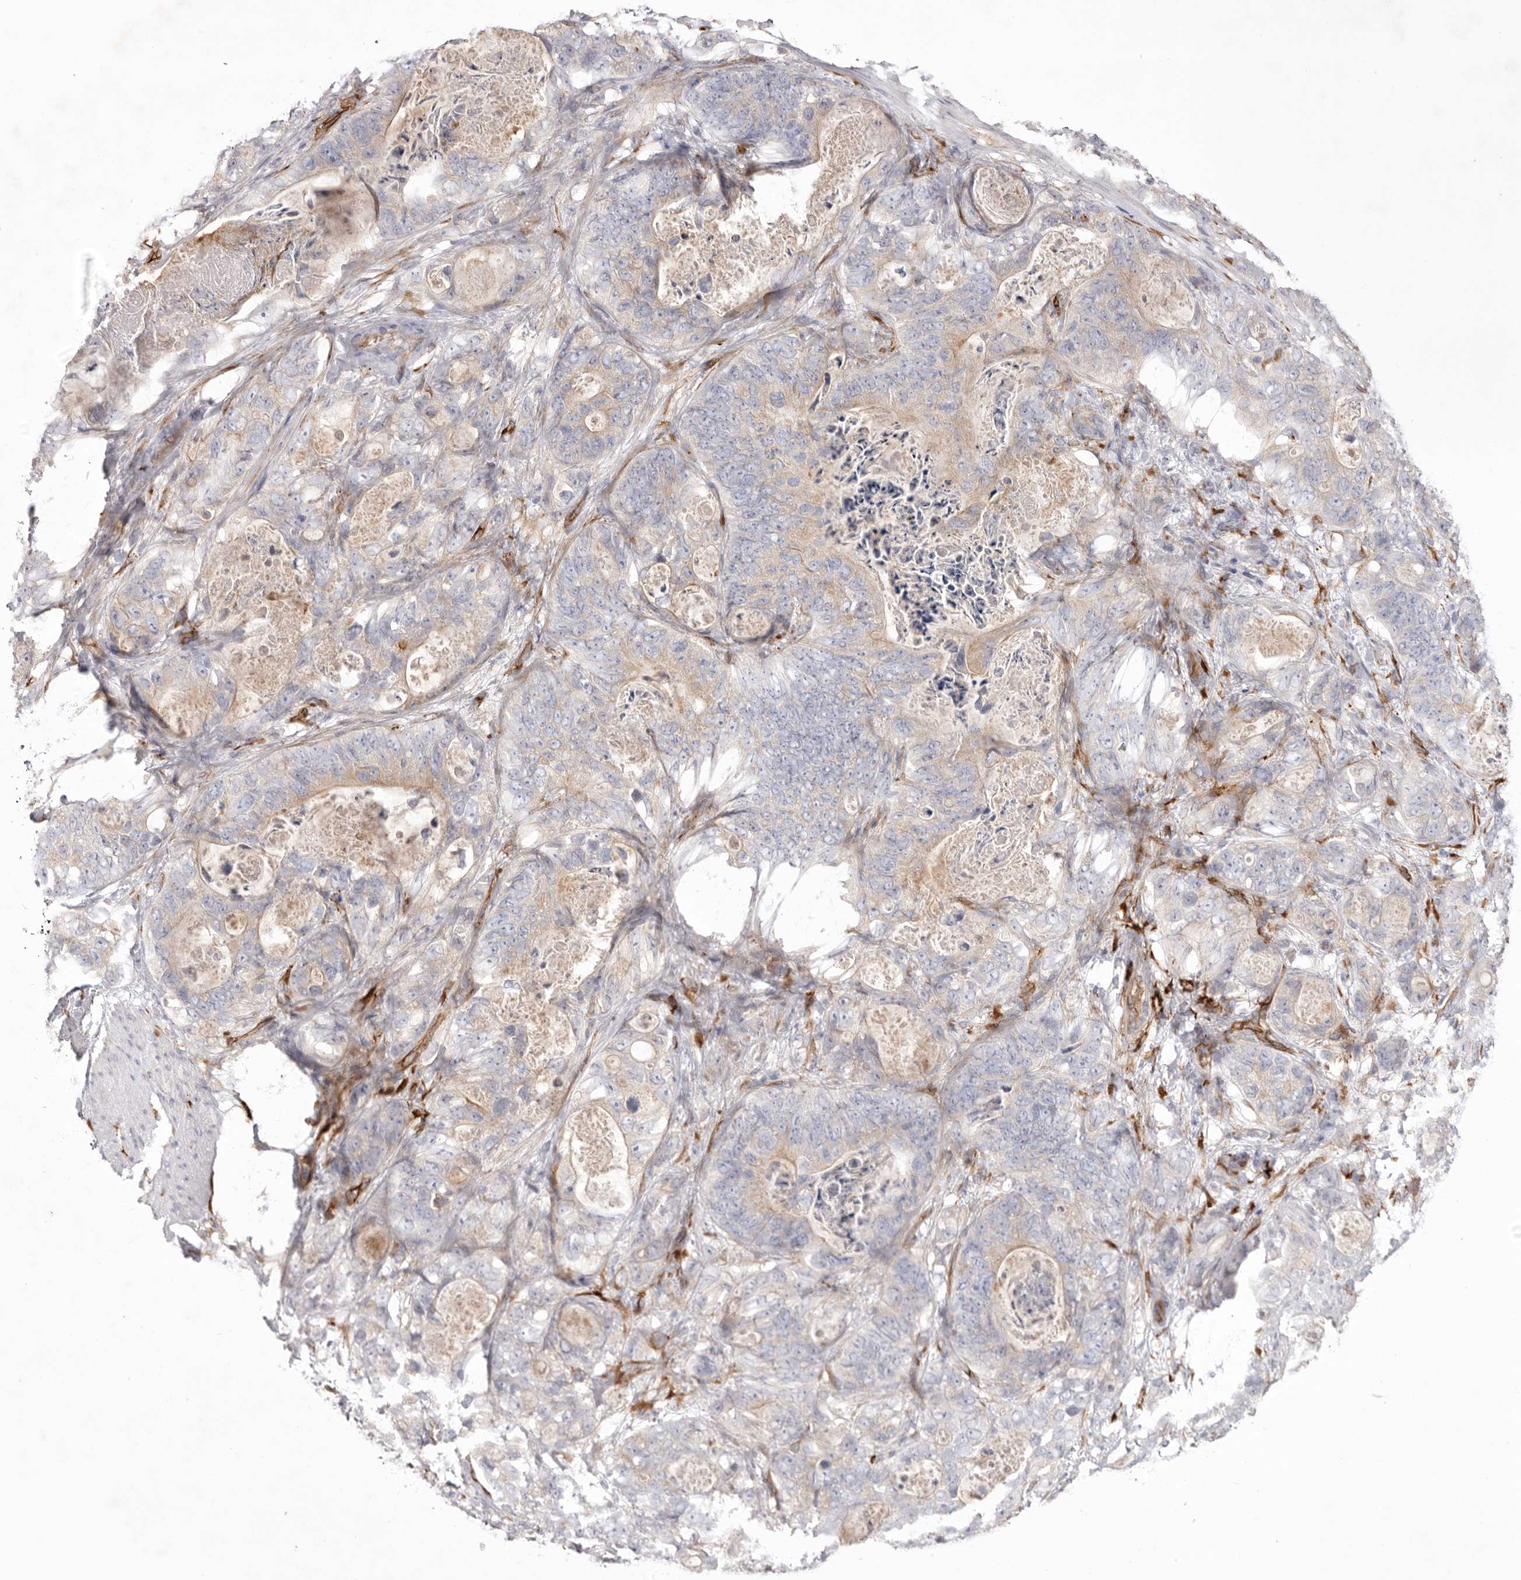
{"staining": {"intensity": "weak", "quantity": "25%-75%", "location": "cytoplasmic/membranous"}, "tissue": "stomach cancer", "cell_type": "Tumor cells", "image_type": "cancer", "snomed": [{"axis": "morphology", "description": "Normal tissue, NOS"}, {"axis": "morphology", "description": "Adenocarcinoma, NOS"}, {"axis": "topography", "description": "Stomach"}], "caption": "About 25%-75% of tumor cells in human stomach adenocarcinoma show weak cytoplasmic/membranous protein expression as visualized by brown immunohistochemical staining.", "gene": "LRRC66", "patient": {"sex": "female", "age": 89}}